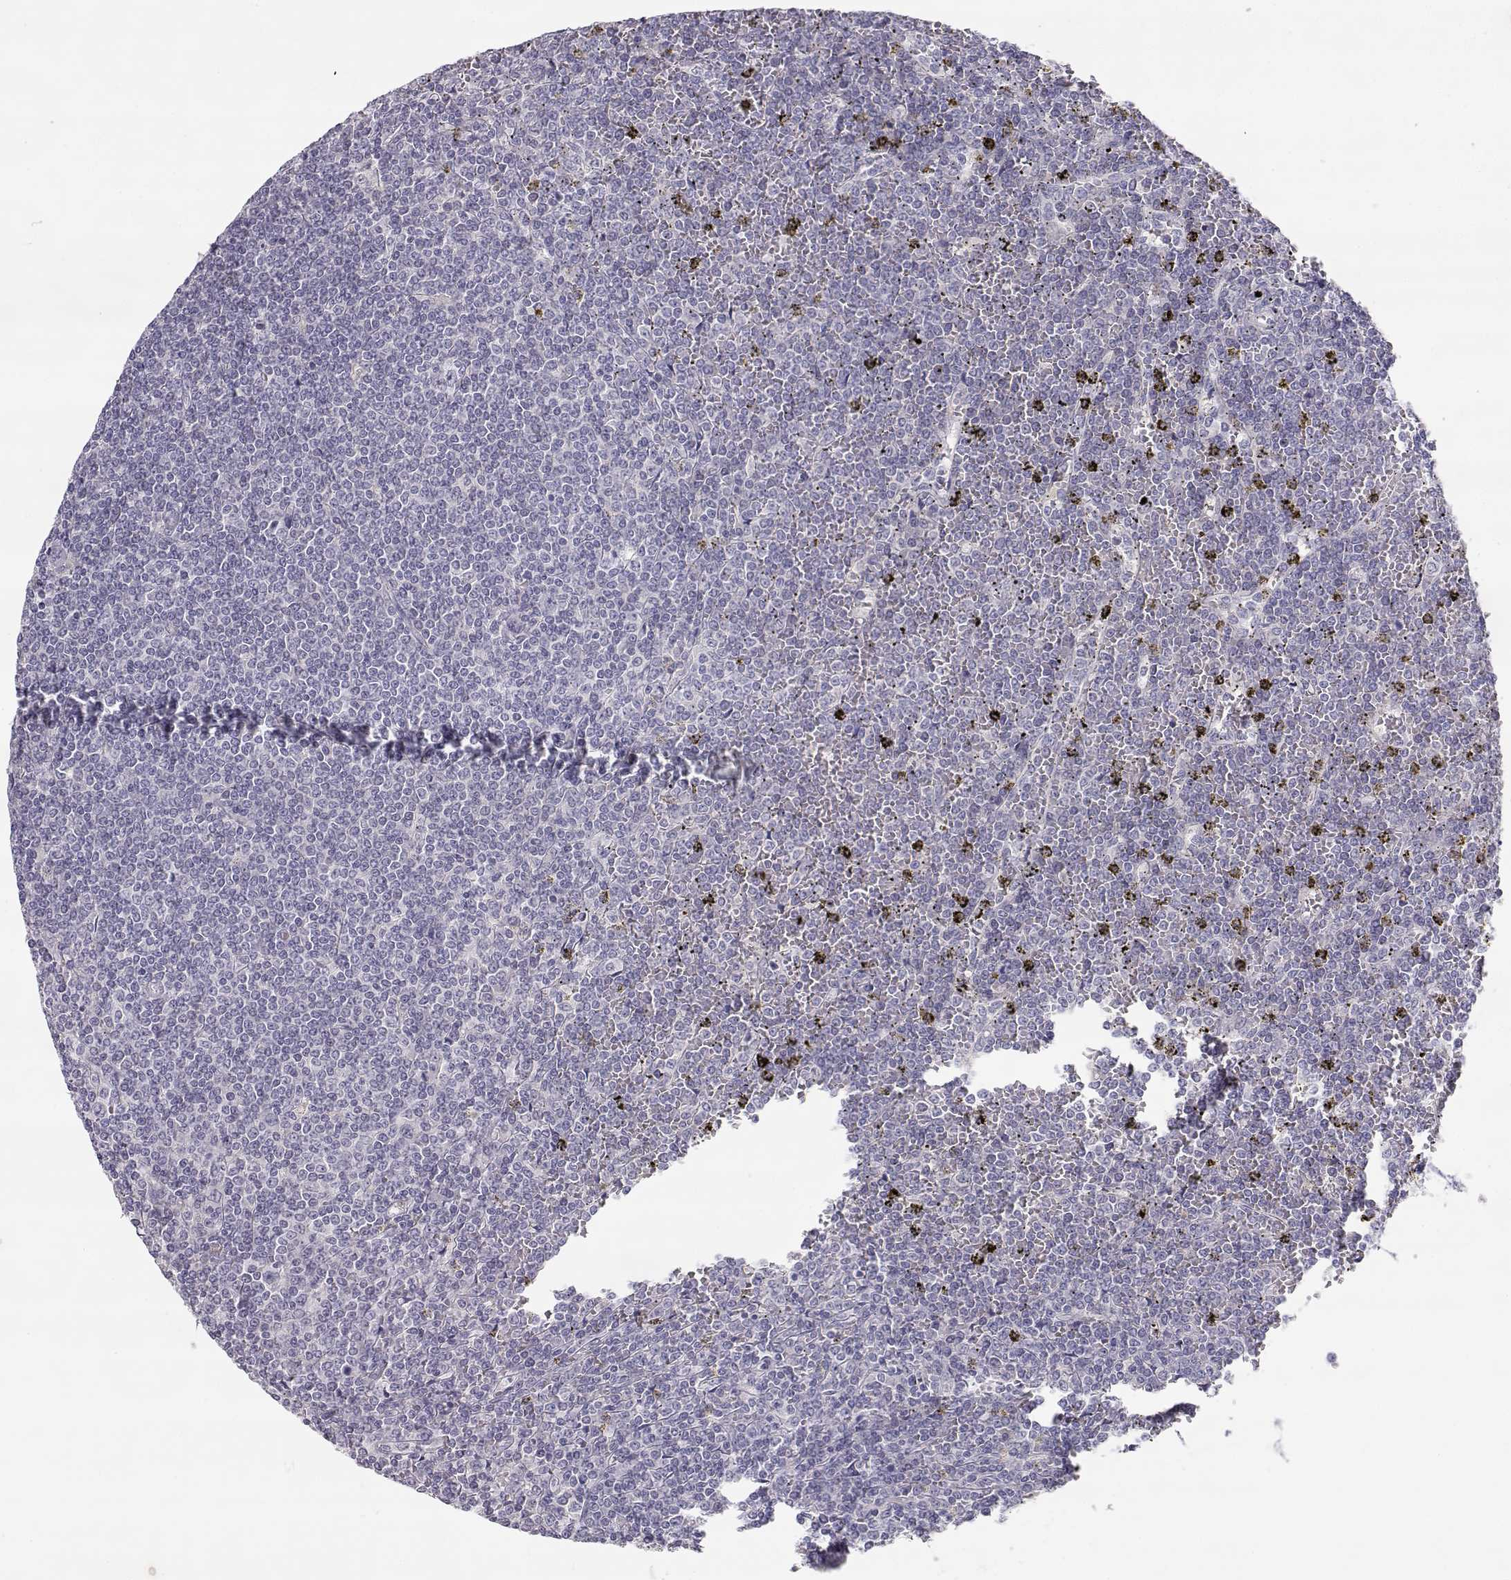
{"staining": {"intensity": "negative", "quantity": "none", "location": "none"}, "tissue": "lymphoma", "cell_type": "Tumor cells", "image_type": "cancer", "snomed": [{"axis": "morphology", "description": "Malignant lymphoma, non-Hodgkin's type, Low grade"}, {"axis": "topography", "description": "Spleen"}], "caption": "This is an immunohistochemistry micrograph of human lymphoma. There is no staining in tumor cells.", "gene": "SLCO6A1", "patient": {"sex": "female", "age": 19}}